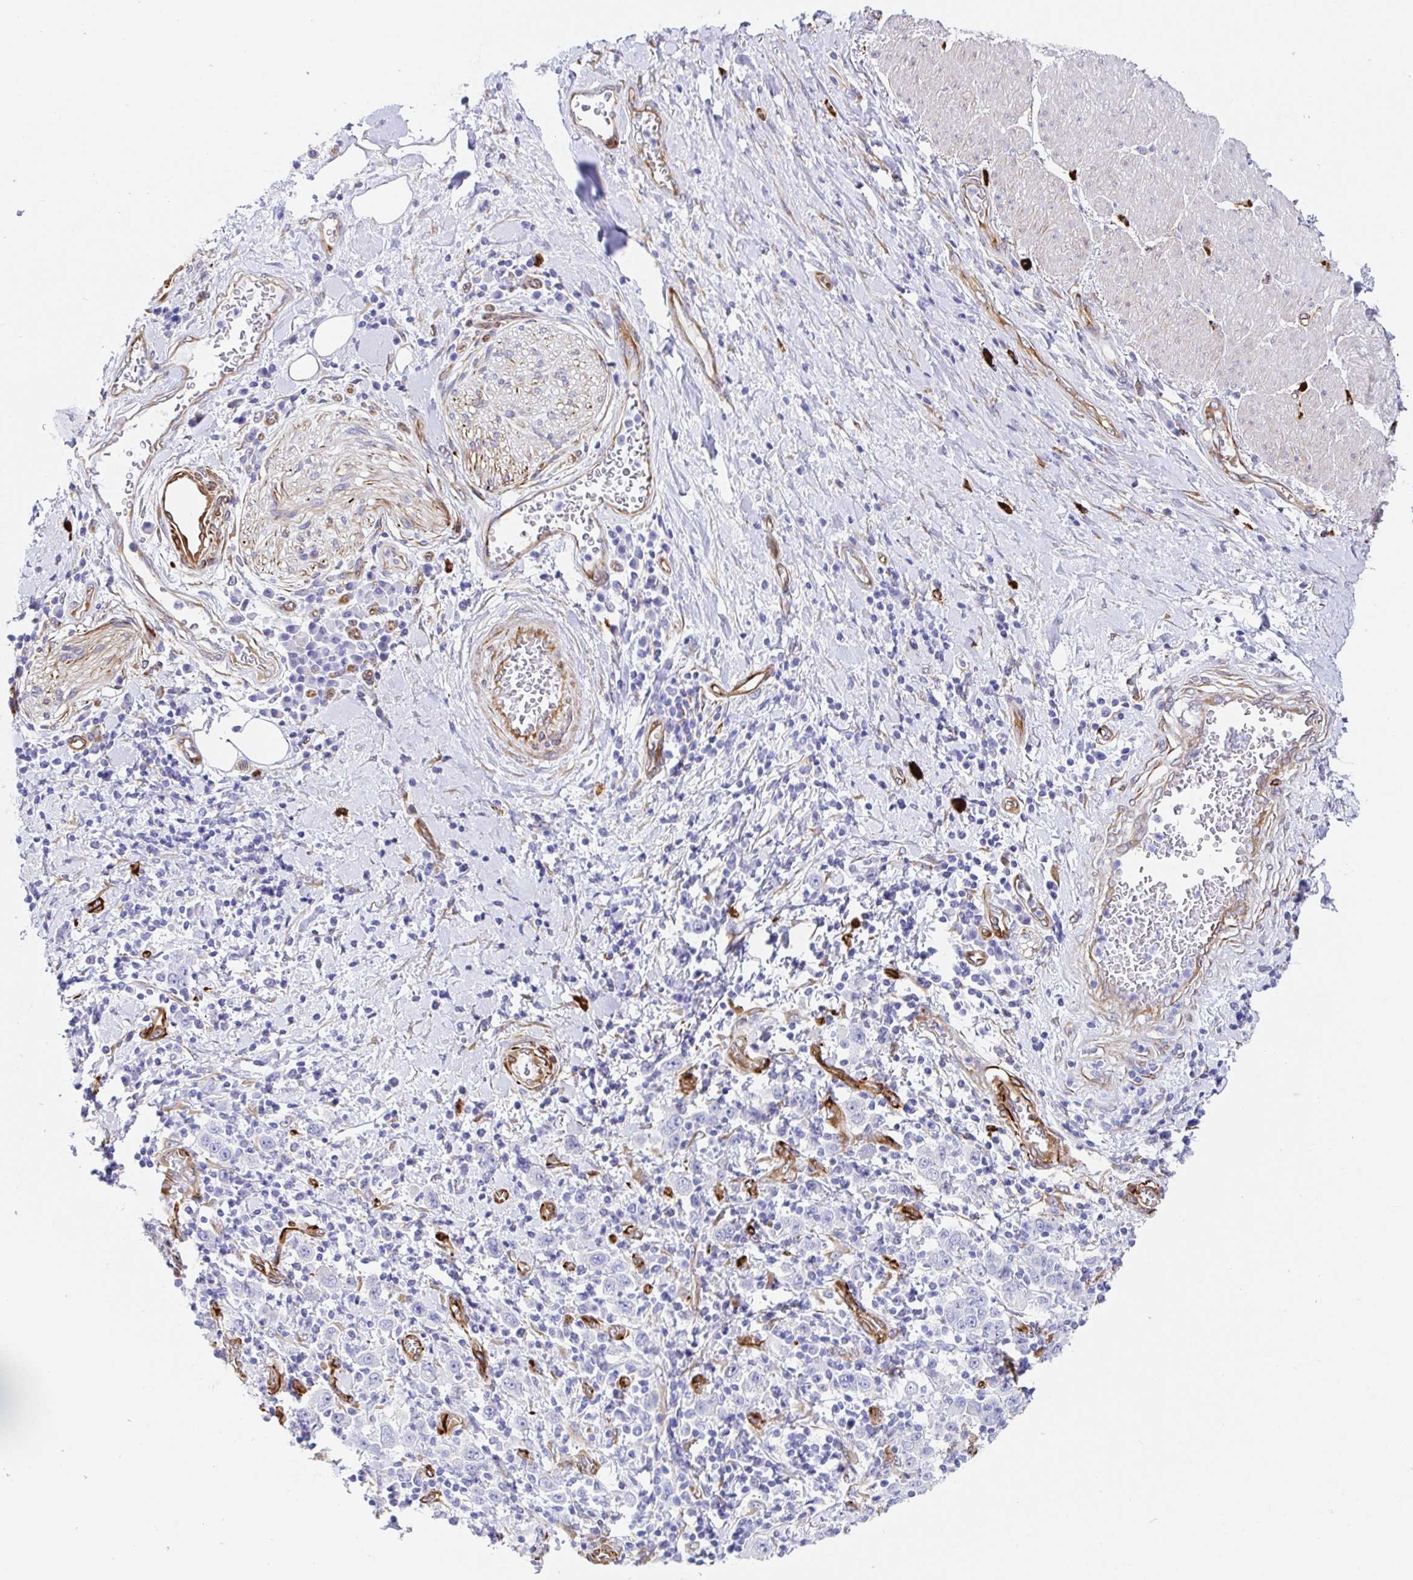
{"staining": {"intensity": "negative", "quantity": "none", "location": "none"}, "tissue": "stomach cancer", "cell_type": "Tumor cells", "image_type": "cancer", "snomed": [{"axis": "morphology", "description": "Normal tissue, NOS"}, {"axis": "morphology", "description": "Adenocarcinoma, NOS"}, {"axis": "topography", "description": "Stomach, upper"}, {"axis": "topography", "description": "Stomach"}], "caption": "Immunohistochemistry (IHC) photomicrograph of neoplastic tissue: human stomach adenocarcinoma stained with DAB exhibits no significant protein staining in tumor cells.", "gene": "DOCK1", "patient": {"sex": "male", "age": 59}}